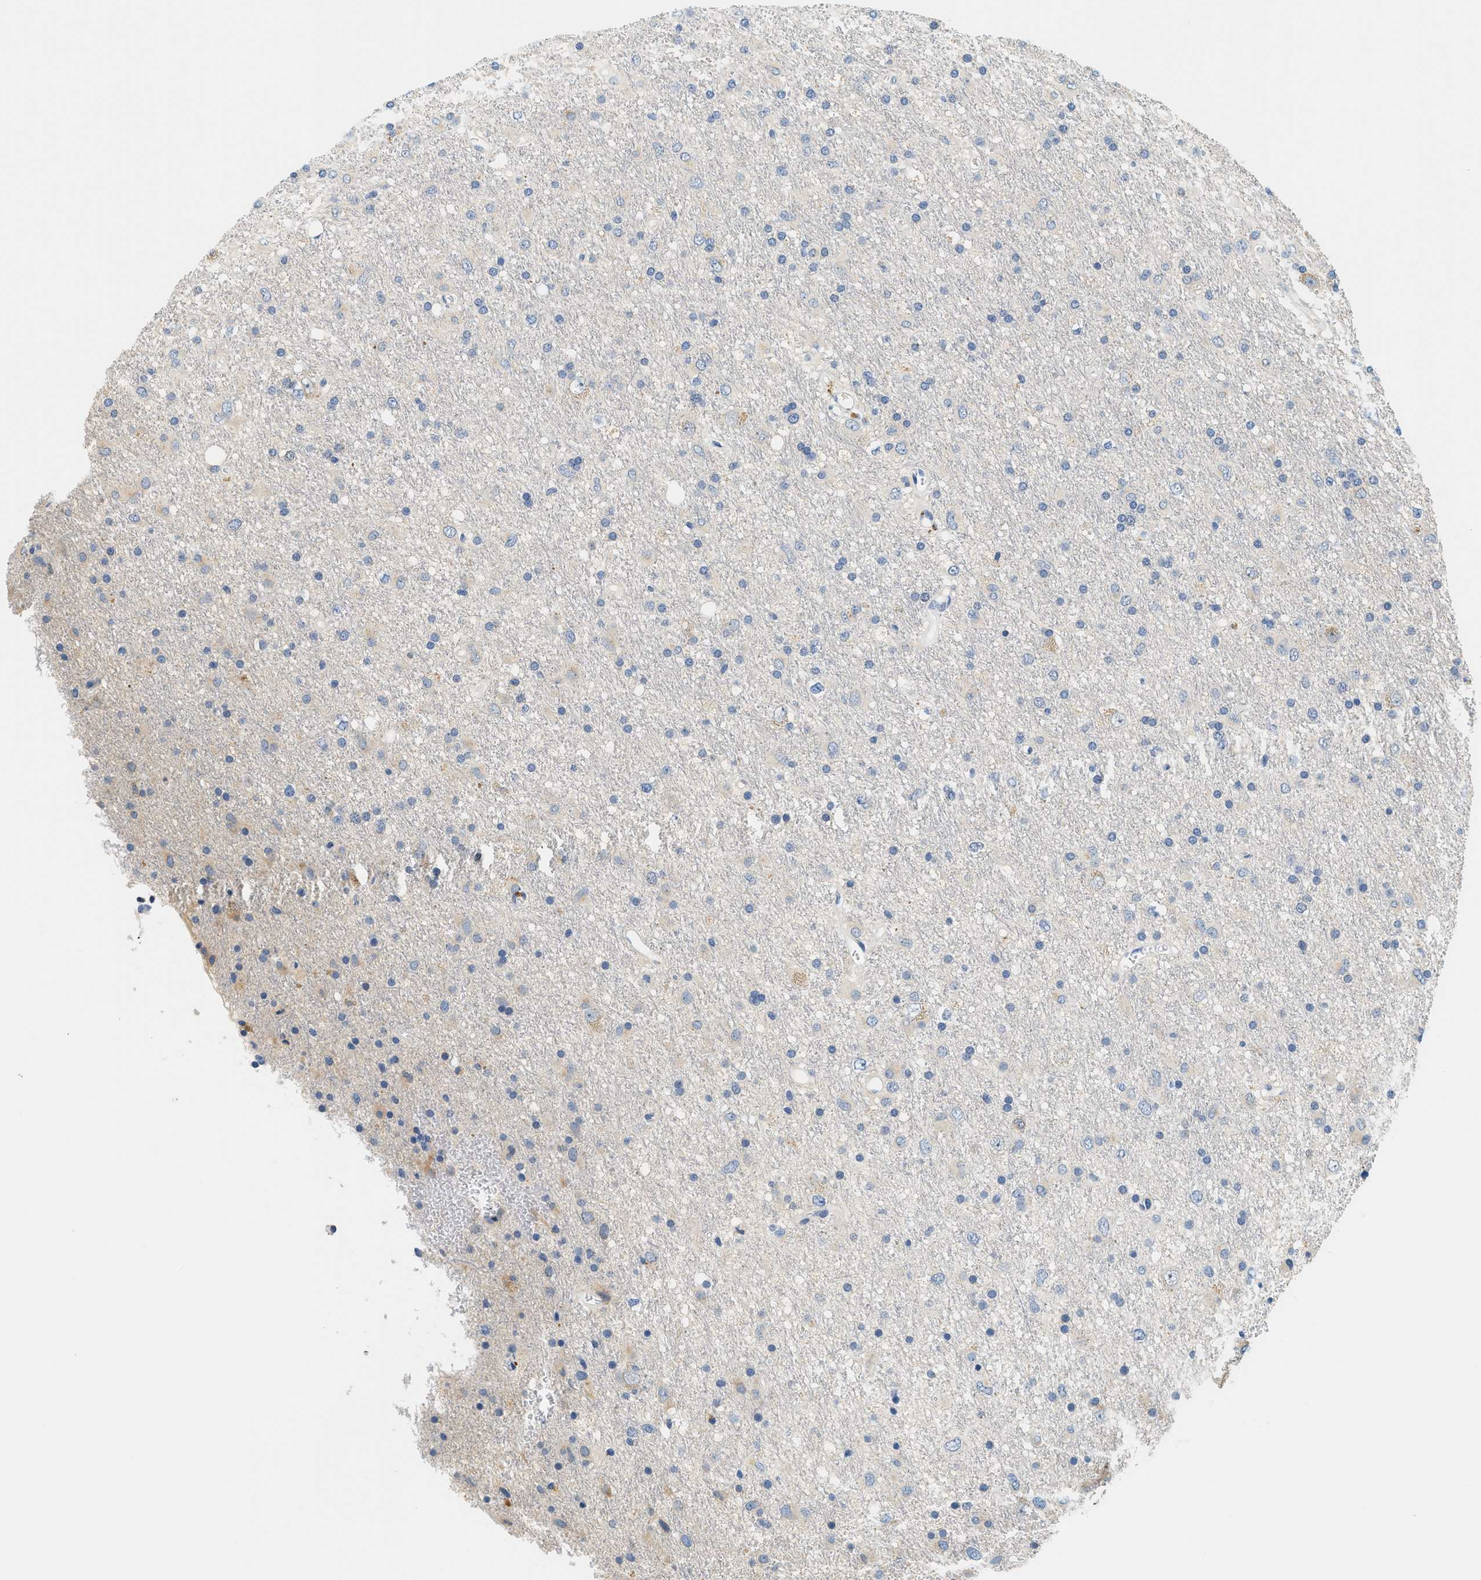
{"staining": {"intensity": "weak", "quantity": "<25%", "location": "cytoplasmic/membranous"}, "tissue": "glioma", "cell_type": "Tumor cells", "image_type": "cancer", "snomed": [{"axis": "morphology", "description": "Glioma, malignant, Low grade"}, {"axis": "topography", "description": "Brain"}], "caption": "This is a photomicrograph of immunohistochemistry (IHC) staining of malignant glioma (low-grade), which shows no positivity in tumor cells. (DAB (3,3'-diaminobenzidine) immunohistochemistry (IHC) visualized using brightfield microscopy, high magnification).", "gene": "SLC35E1", "patient": {"sex": "male", "age": 77}}